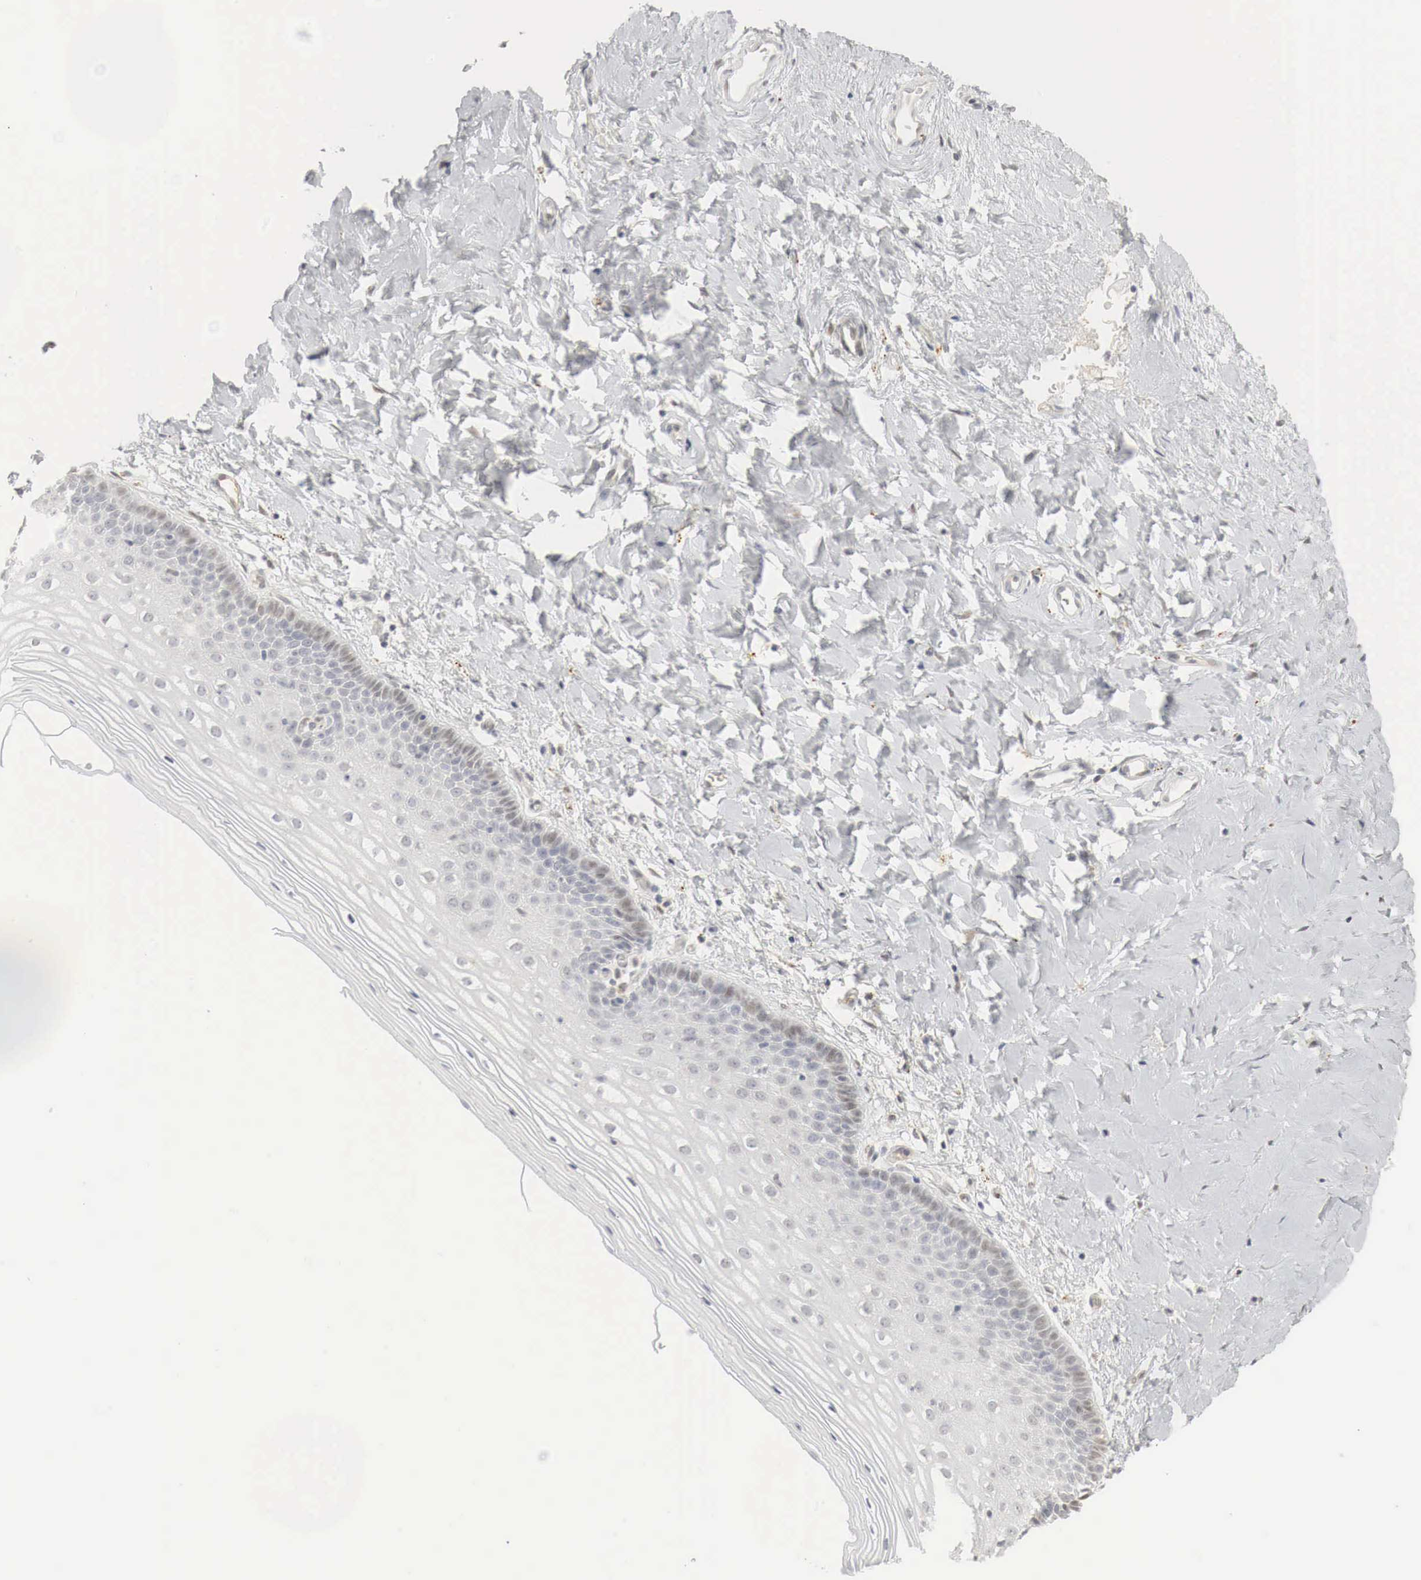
{"staining": {"intensity": "negative", "quantity": "none", "location": "none"}, "tissue": "cervix", "cell_type": "Glandular cells", "image_type": "normal", "snomed": [{"axis": "morphology", "description": "Normal tissue, NOS"}, {"axis": "topography", "description": "Cervix"}], "caption": "A high-resolution micrograph shows IHC staining of normal cervix, which shows no significant positivity in glandular cells.", "gene": "MYC", "patient": {"sex": "female", "age": 53}}